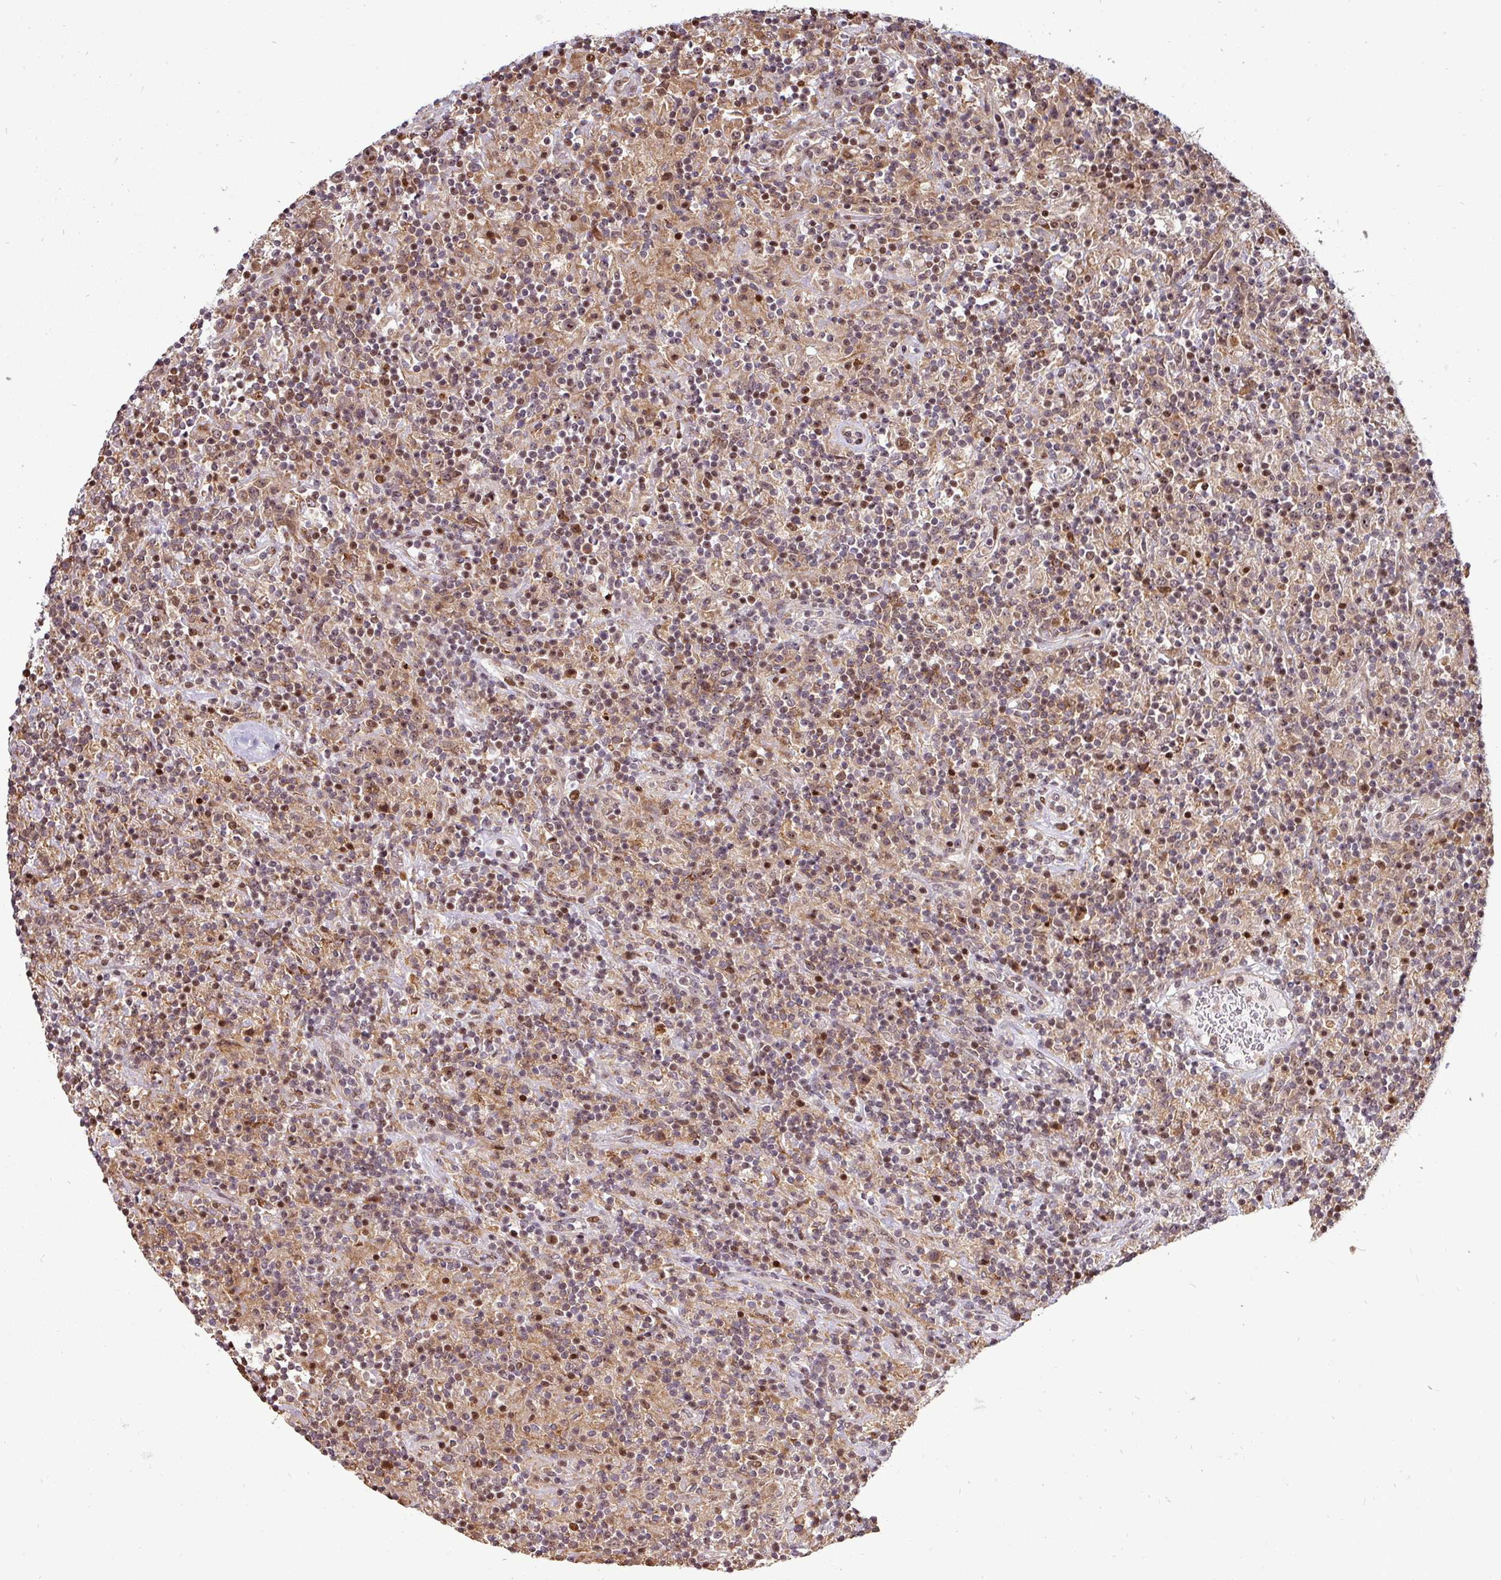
{"staining": {"intensity": "moderate", "quantity": ">75%", "location": "nuclear"}, "tissue": "lymphoma", "cell_type": "Tumor cells", "image_type": "cancer", "snomed": [{"axis": "morphology", "description": "Hodgkin's disease, NOS"}, {"axis": "topography", "description": "Lymph node"}], "caption": "Protein analysis of lymphoma tissue demonstrates moderate nuclear positivity in about >75% of tumor cells. (IHC, brightfield microscopy, high magnification).", "gene": "PATZ1", "patient": {"sex": "male", "age": 70}}